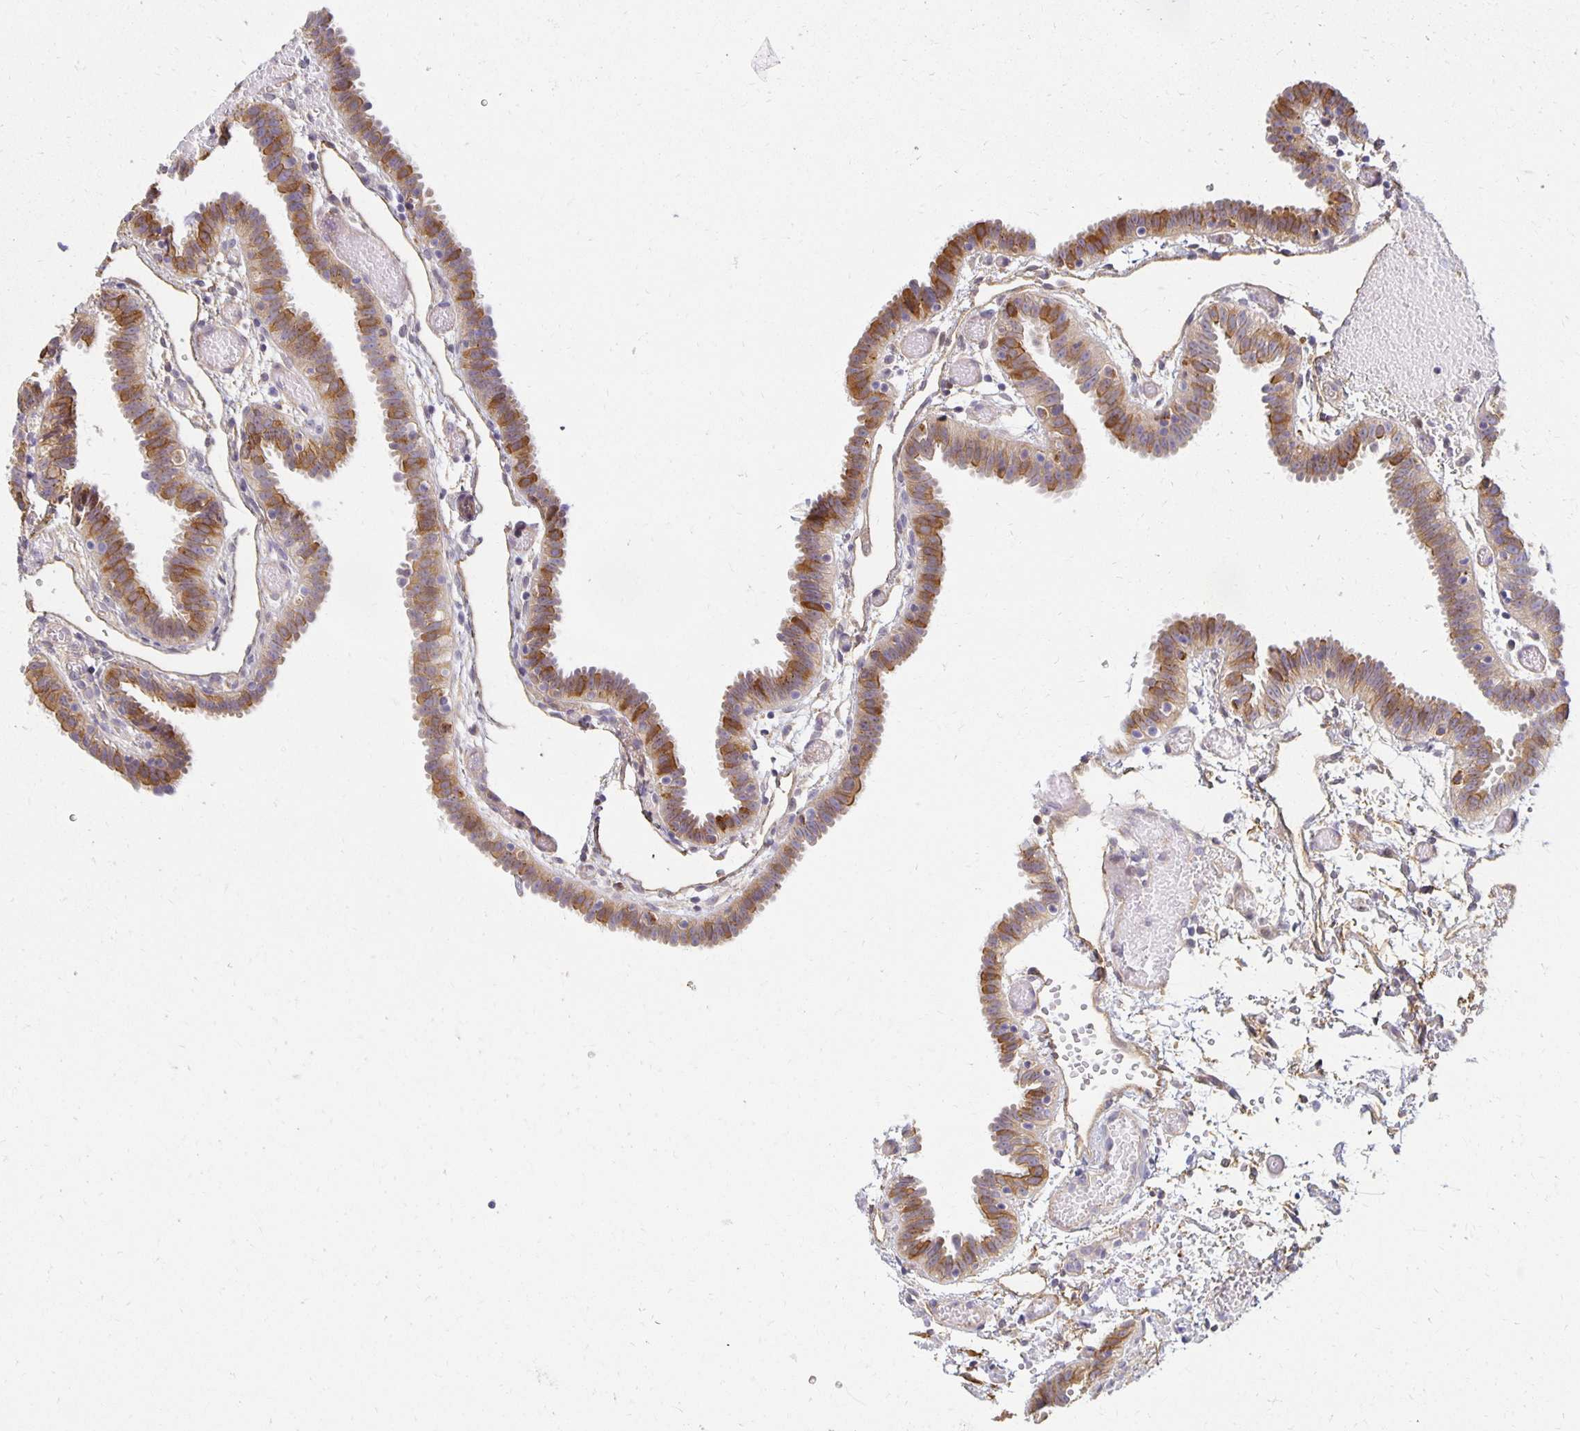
{"staining": {"intensity": "moderate", "quantity": ">75%", "location": "cytoplasmic/membranous"}, "tissue": "fallopian tube", "cell_type": "Glandular cells", "image_type": "normal", "snomed": [{"axis": "morphology", "description": "Normal tissue, NOS"}, {"axis": "topography", "description": "Fallopian tube"}], "caption": "A high-resolution micrograph shows IHC staining of benign fallopian tube, which demonstrates moderate cytoplasmic/membranous expression in about >75% of glandular cells.", "gene": "SORL1", "patient": {"sex": "female", "age": 37}}